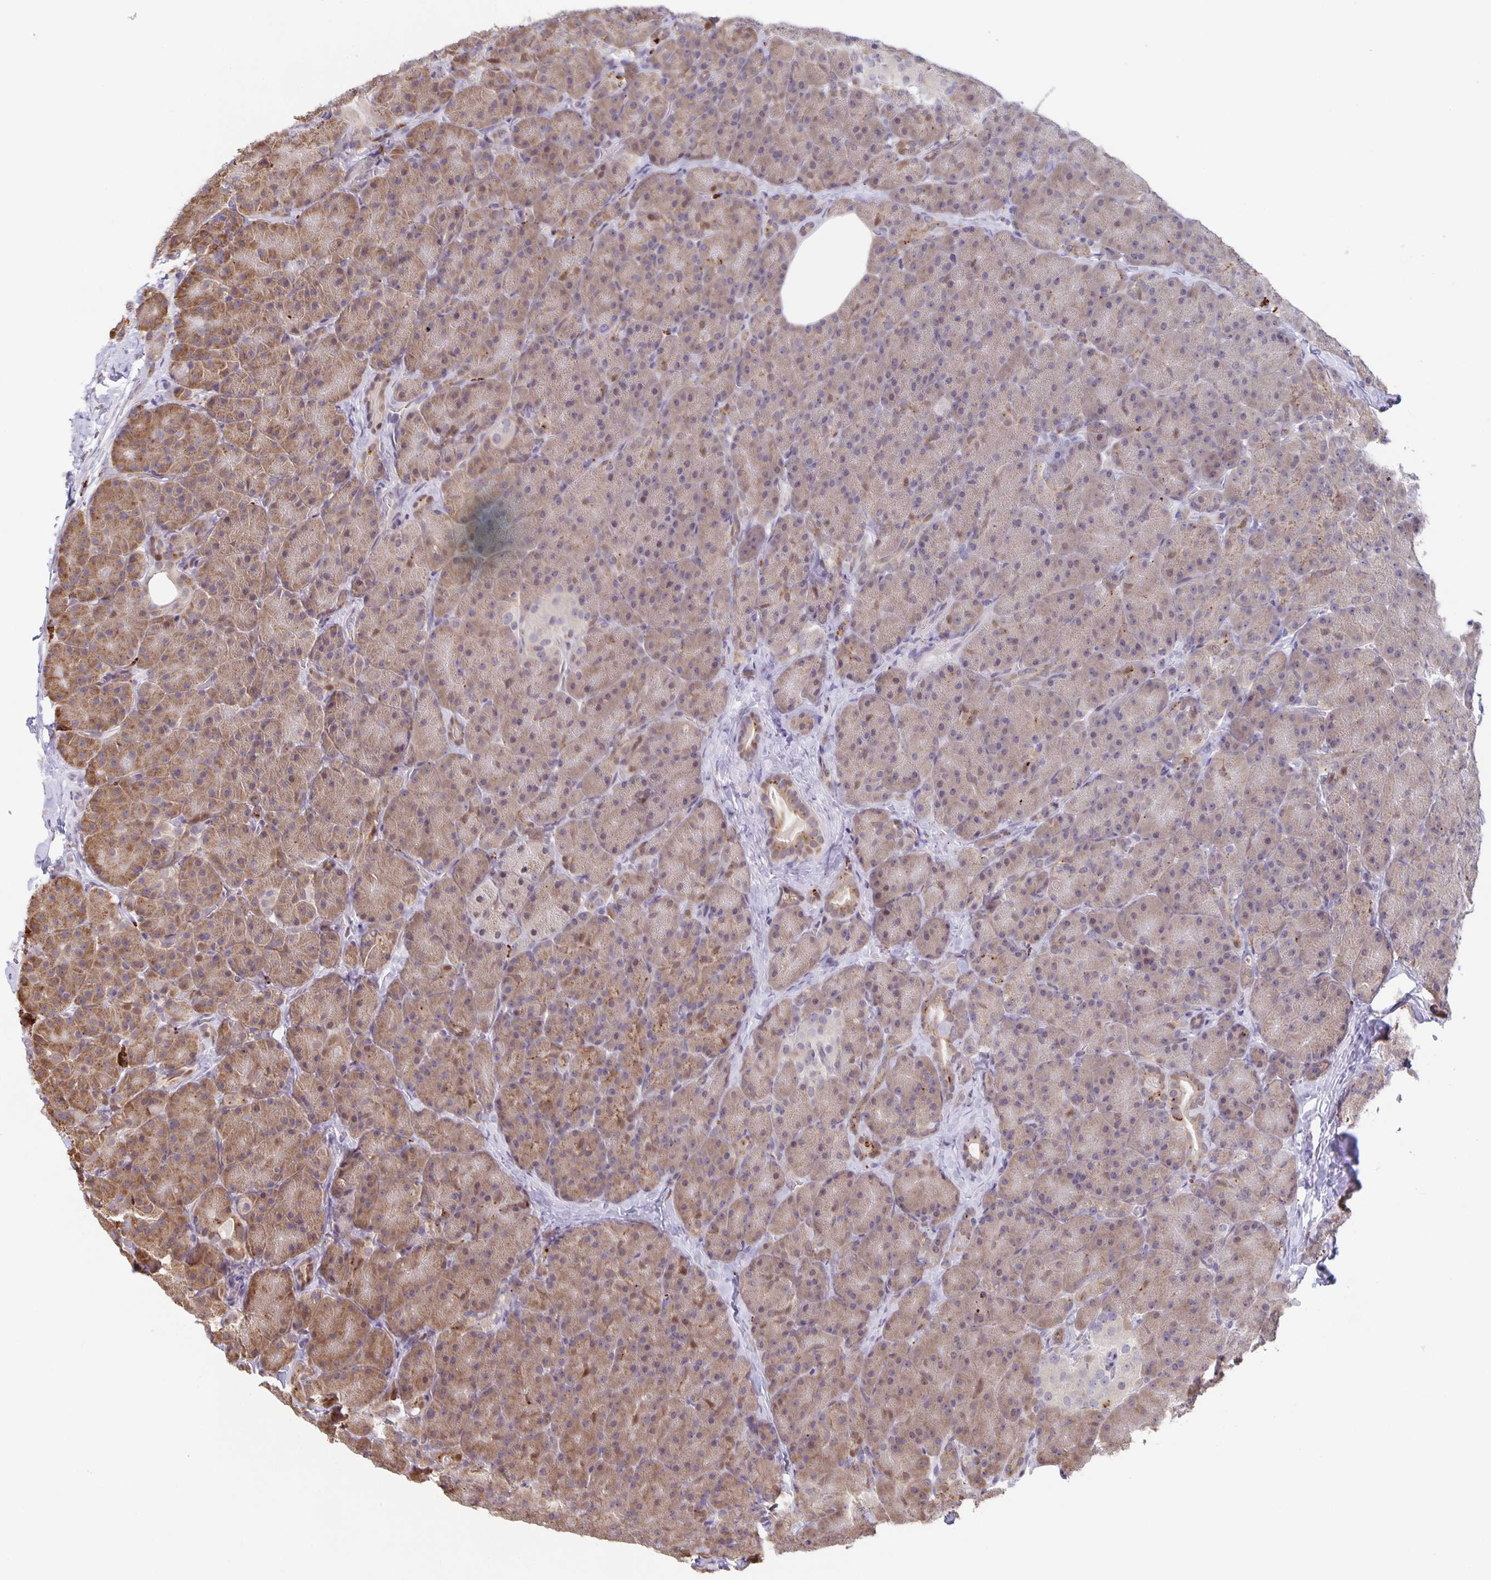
{"staining": {"intensity": "moderate", "quantity": ">75%", "location": "cytoplasmic/membranous,nuclear"}, "tissue": "pancreas", "cell_type": "Exocrine glandular cells", "image_type": "normal", "snomed": [{"axis": "morphology", "description": "Normal tissue, NOS"}, {"axis": "topography", "description": "Pancreas"}], "caption": "Immunohistochemistry (IHC) (DAB) staining of benign pancreas shows moderate cytoplasmic/membranous,nuclear protein positivity in about >75% of exocrine glandular cells.", "gene": "MAPK12", "patient": {"sex": "male", "age": 57}}